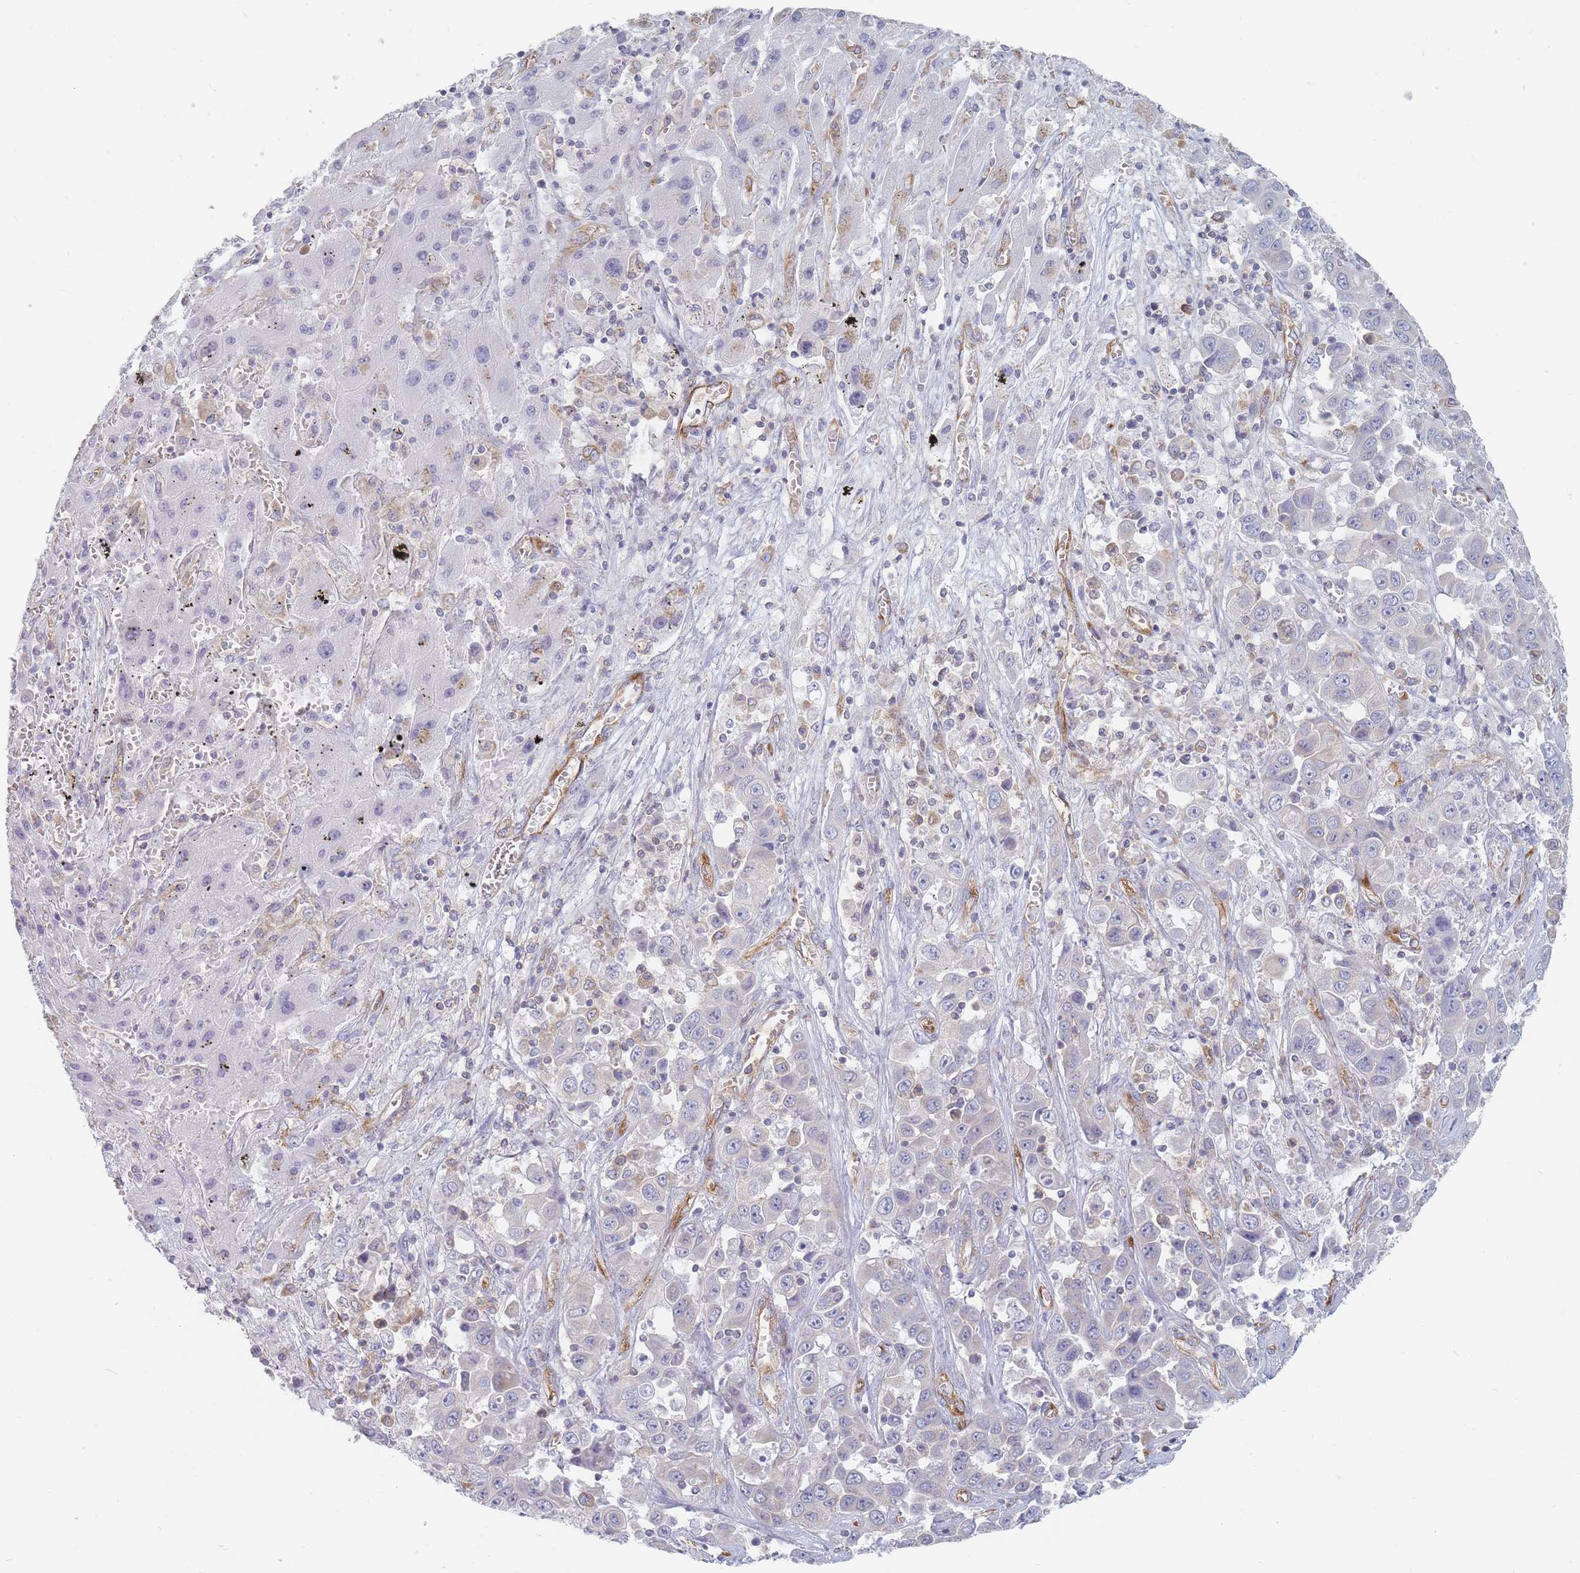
{"staining": {"intensity": "negative", "quantity": "none", "location": "none"}, "tissue": "liver cancer", "cell_type": "Tumor cells", "image_type": "cancer", "snomed": [{"axis": "morphology", "description": "Cholangiocarcinoma"}, {"axis": "topography", "description": "Liver"}], "caption": "The photomicrograph reveals no significant staining in tumor cells of liver cancer. (DAB (3,3'-diaminobenzidine) IHC visualized using brightfield microscopy, high magnification).", "gene": "MAP1S", "patient": {"sex": "female", "age": 52}}